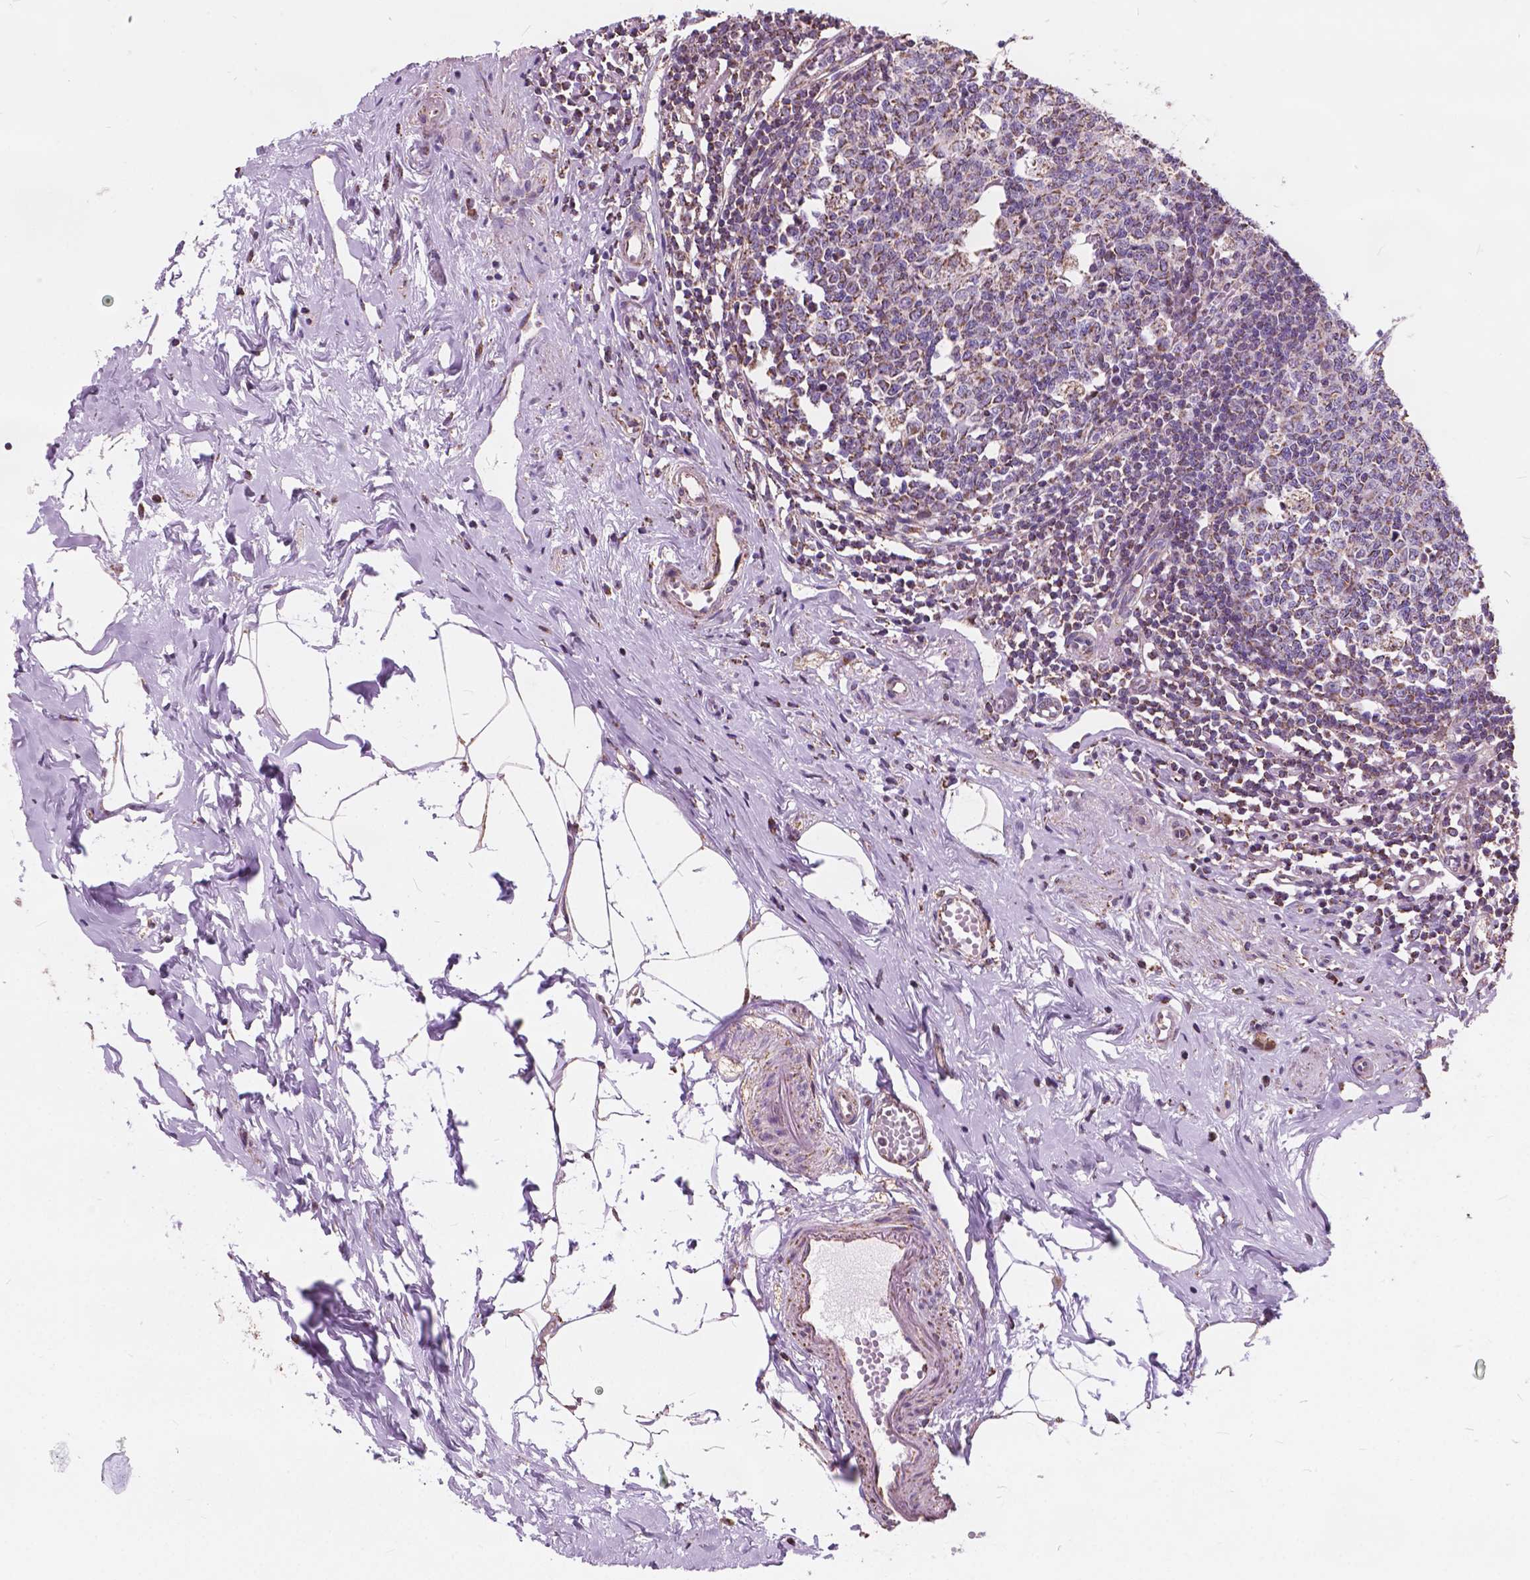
{"staining": {"intensity": "moderate", "quantity": ">75%", "location": "cytoplasmic/membranous"}, "tissue": "appendix", "cell_type": "Glandular cells", "image_type": "normal", "snomed": [{"axis": "morphology", "description": "Normal tissue, NOS"}, {"axis": "morphology", "description": "Carcinoma, endometroid"}, {"axis": "topography", "description": "Appendix"}, {"axis": "topography", "description": "Colon"}], "caption": "Immunohistochemistry (IHC) (DAB) staining of normal human appendix displays moderate cytoplasmic/membranous protein positivity in approximately >75% of glandular cells.", "gene": "SCOC", "patient": {"sex": "female", "age": 60}}